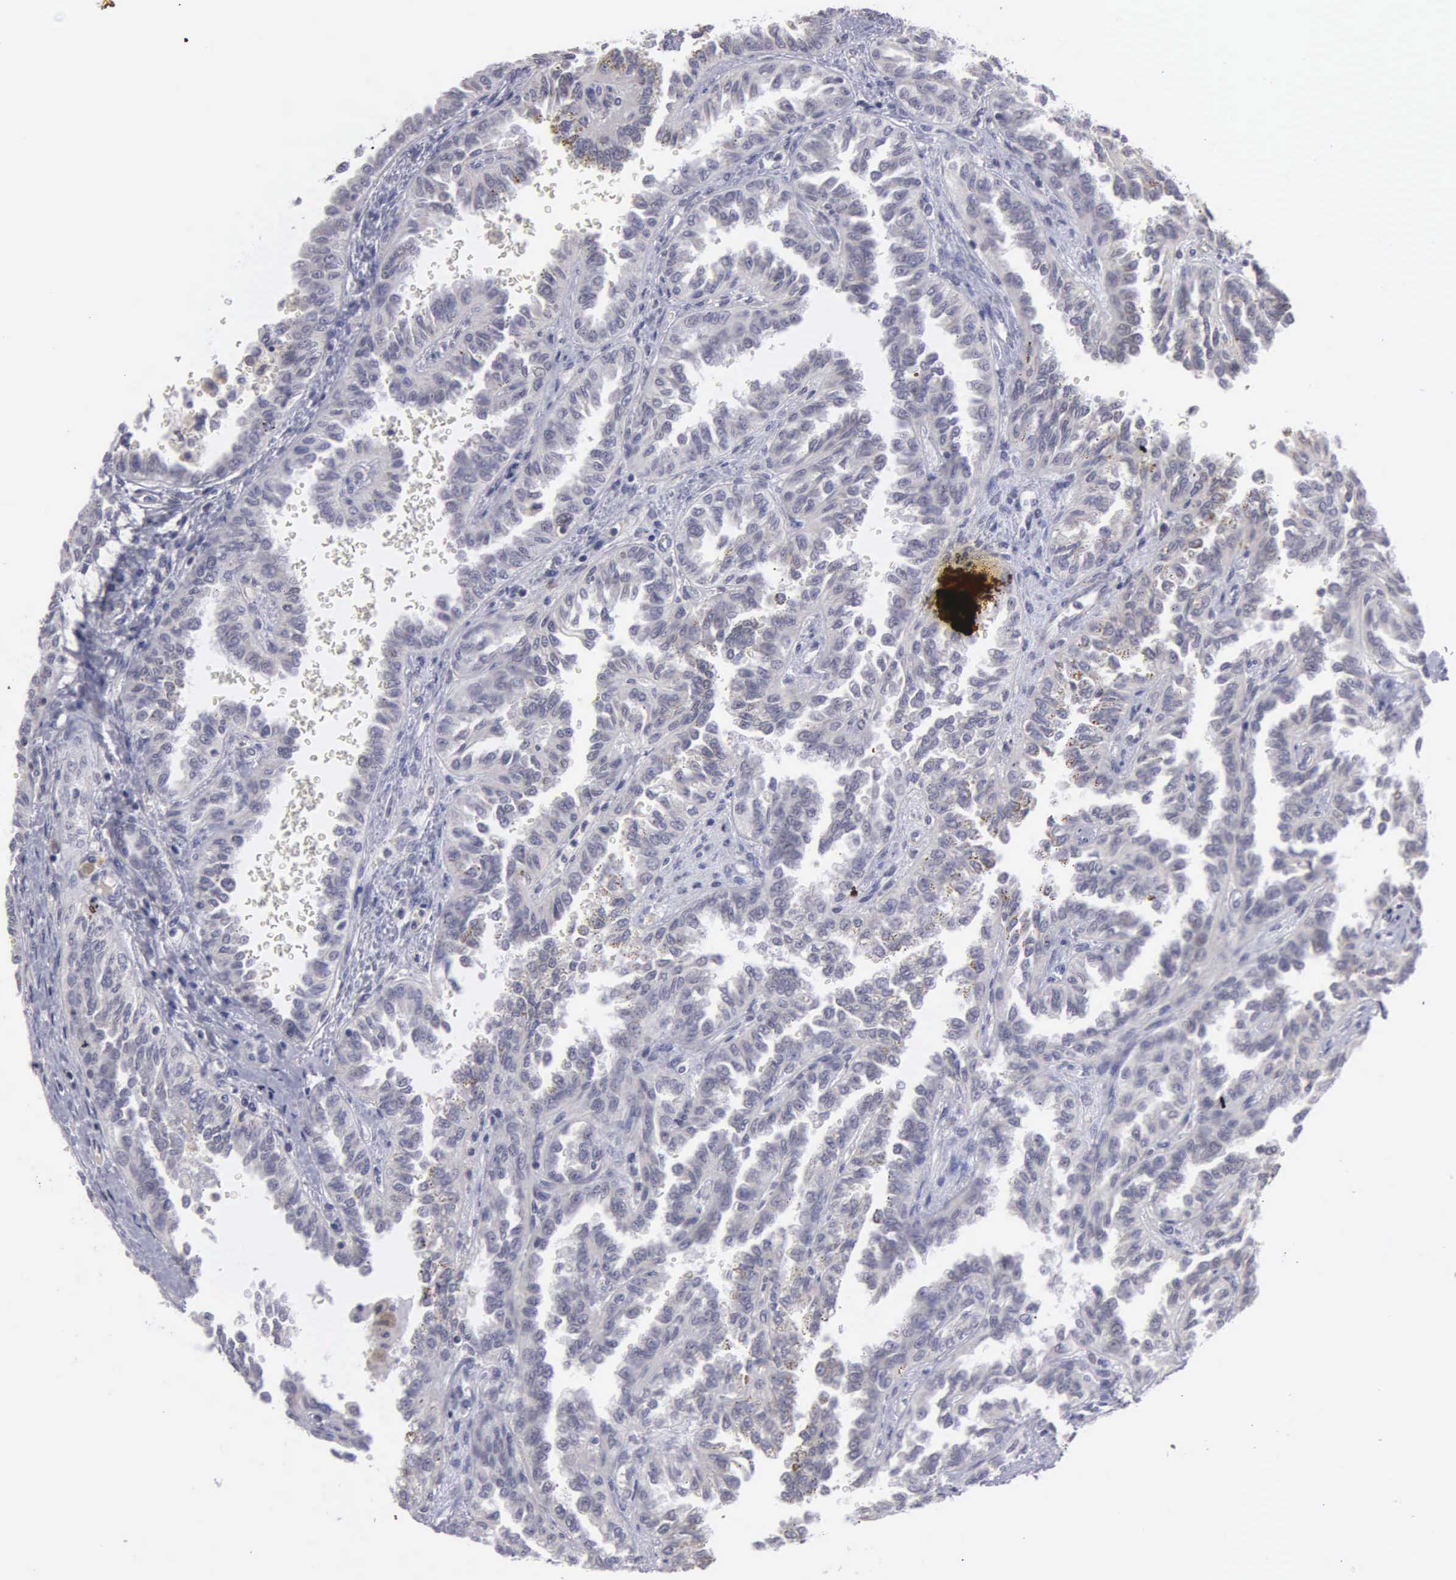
{"staining": {"intensity": "negative", "quantity": "none", "location": "none"}, "tissue": "renal cancer", "cell_type": "Tumor cells", "image_type": "cancer", "snomed": [{"axis": "morphology", "description": "Inflammation, NOS"}, {"axis": "morphology", "description": "Adenocarcinoma, NOS"}, {"axis": "topography", "description": "Kidney"}], "caption": "High power microscopy image of an immunohistochemistry image of renal adenocarcinoma, revealing no significant staining in tumor cells. (Brightfield microscopy of DAB (3,3'-diaminobenzidine) IHC at high magnification).", "gene": "BRD1", "patient": {"sex": "male", "age": 68}}